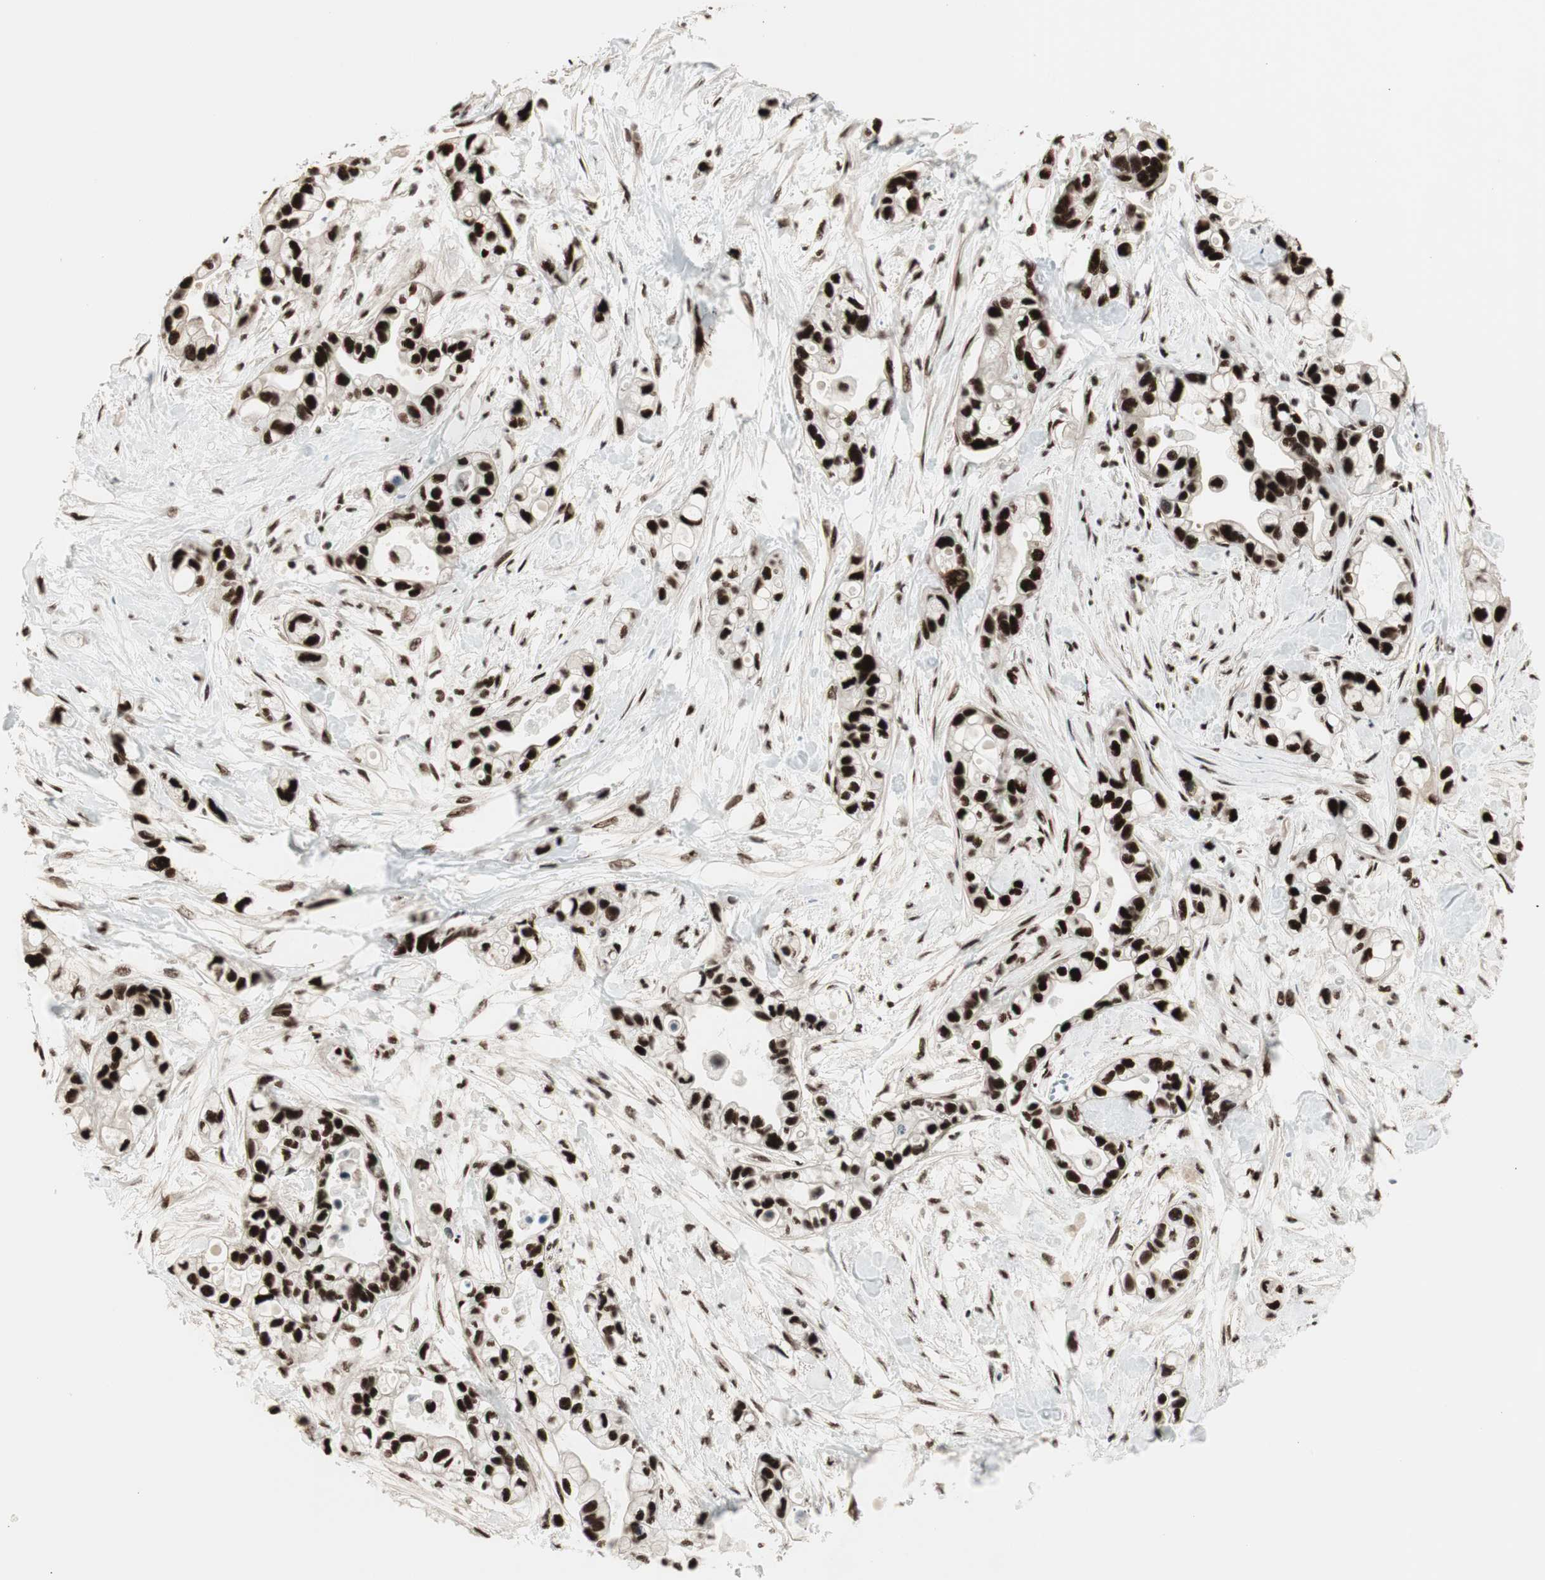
{"staining": {"intensity": "strong", "quantity": ">75%", "location": "nuclear"}, "tissue": "pancreatic cancer", "cell_type": "Tumor cells", "image_type": "cancer", "snomed": [{"axis": "morphology", "description": "Adenocarcinoma, NOS"}, {"axis": "topography", "description": "Pancreas"}], "caption": "Protein expression analysis of human pancreatic cancer reveals strong nuclear expression in about >75% of tumor cells.", "gene": "HEXIM1", "patient": {"sex": "female", "age": 77}}